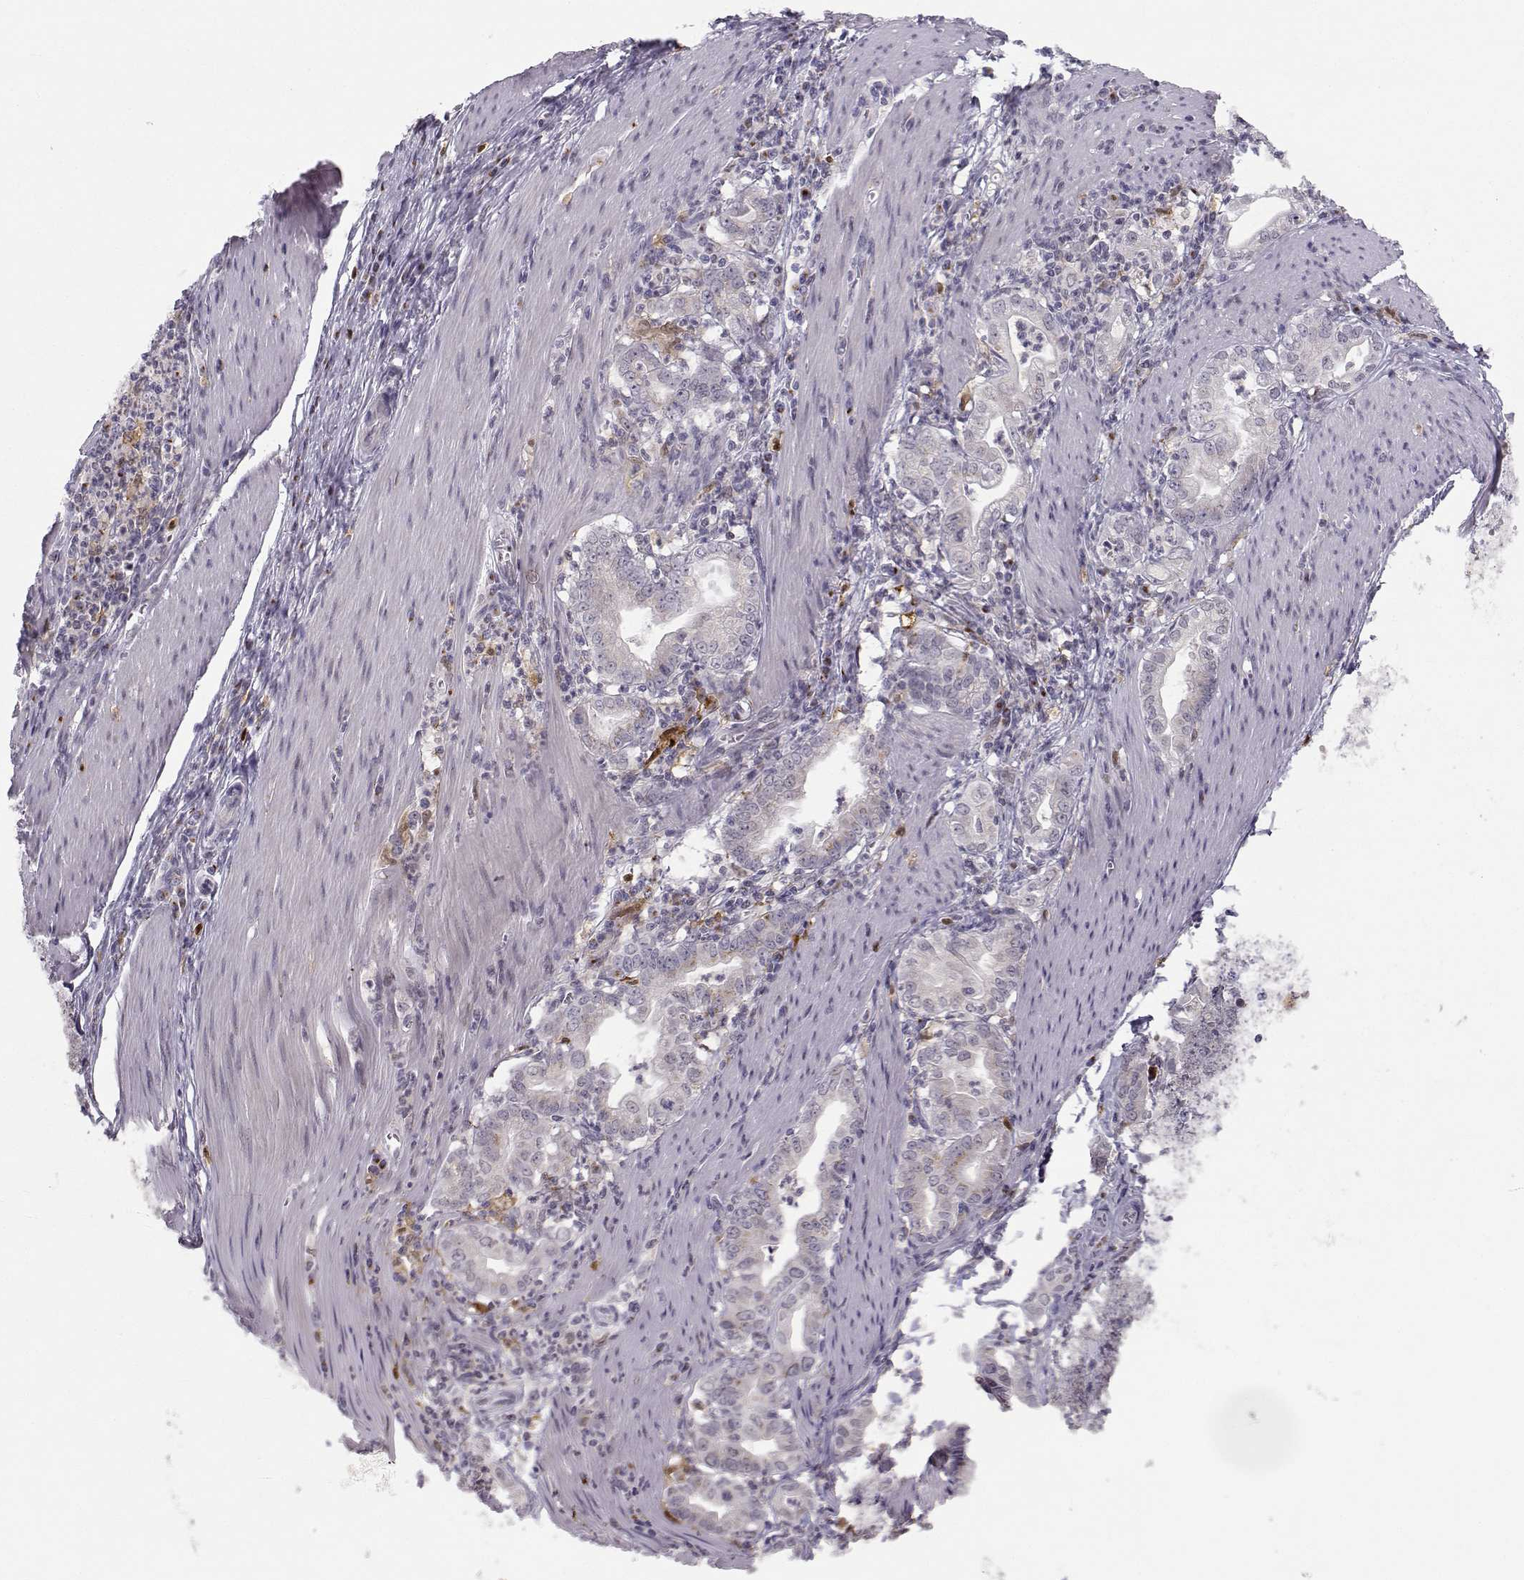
{"staining": {"intensity": "negative", "quantity": "none", "location": "none"}, "tissue": "stomach cancer", "cell_type": "Tumor cells", "image_type": "cancer", "snomed": [{"axis": "morphology", "description": "Adenocarcinoma, NOS"}, {"axis": "topography", "description": "Stomach, upper"}], "caption": "Stomach cancer (adenocarcinoma) stained for a protein using immunohistochemistry reveals no staining tumor cells.", "gene": "HTR7", "patient": {"sex": "female", "age": 79}}